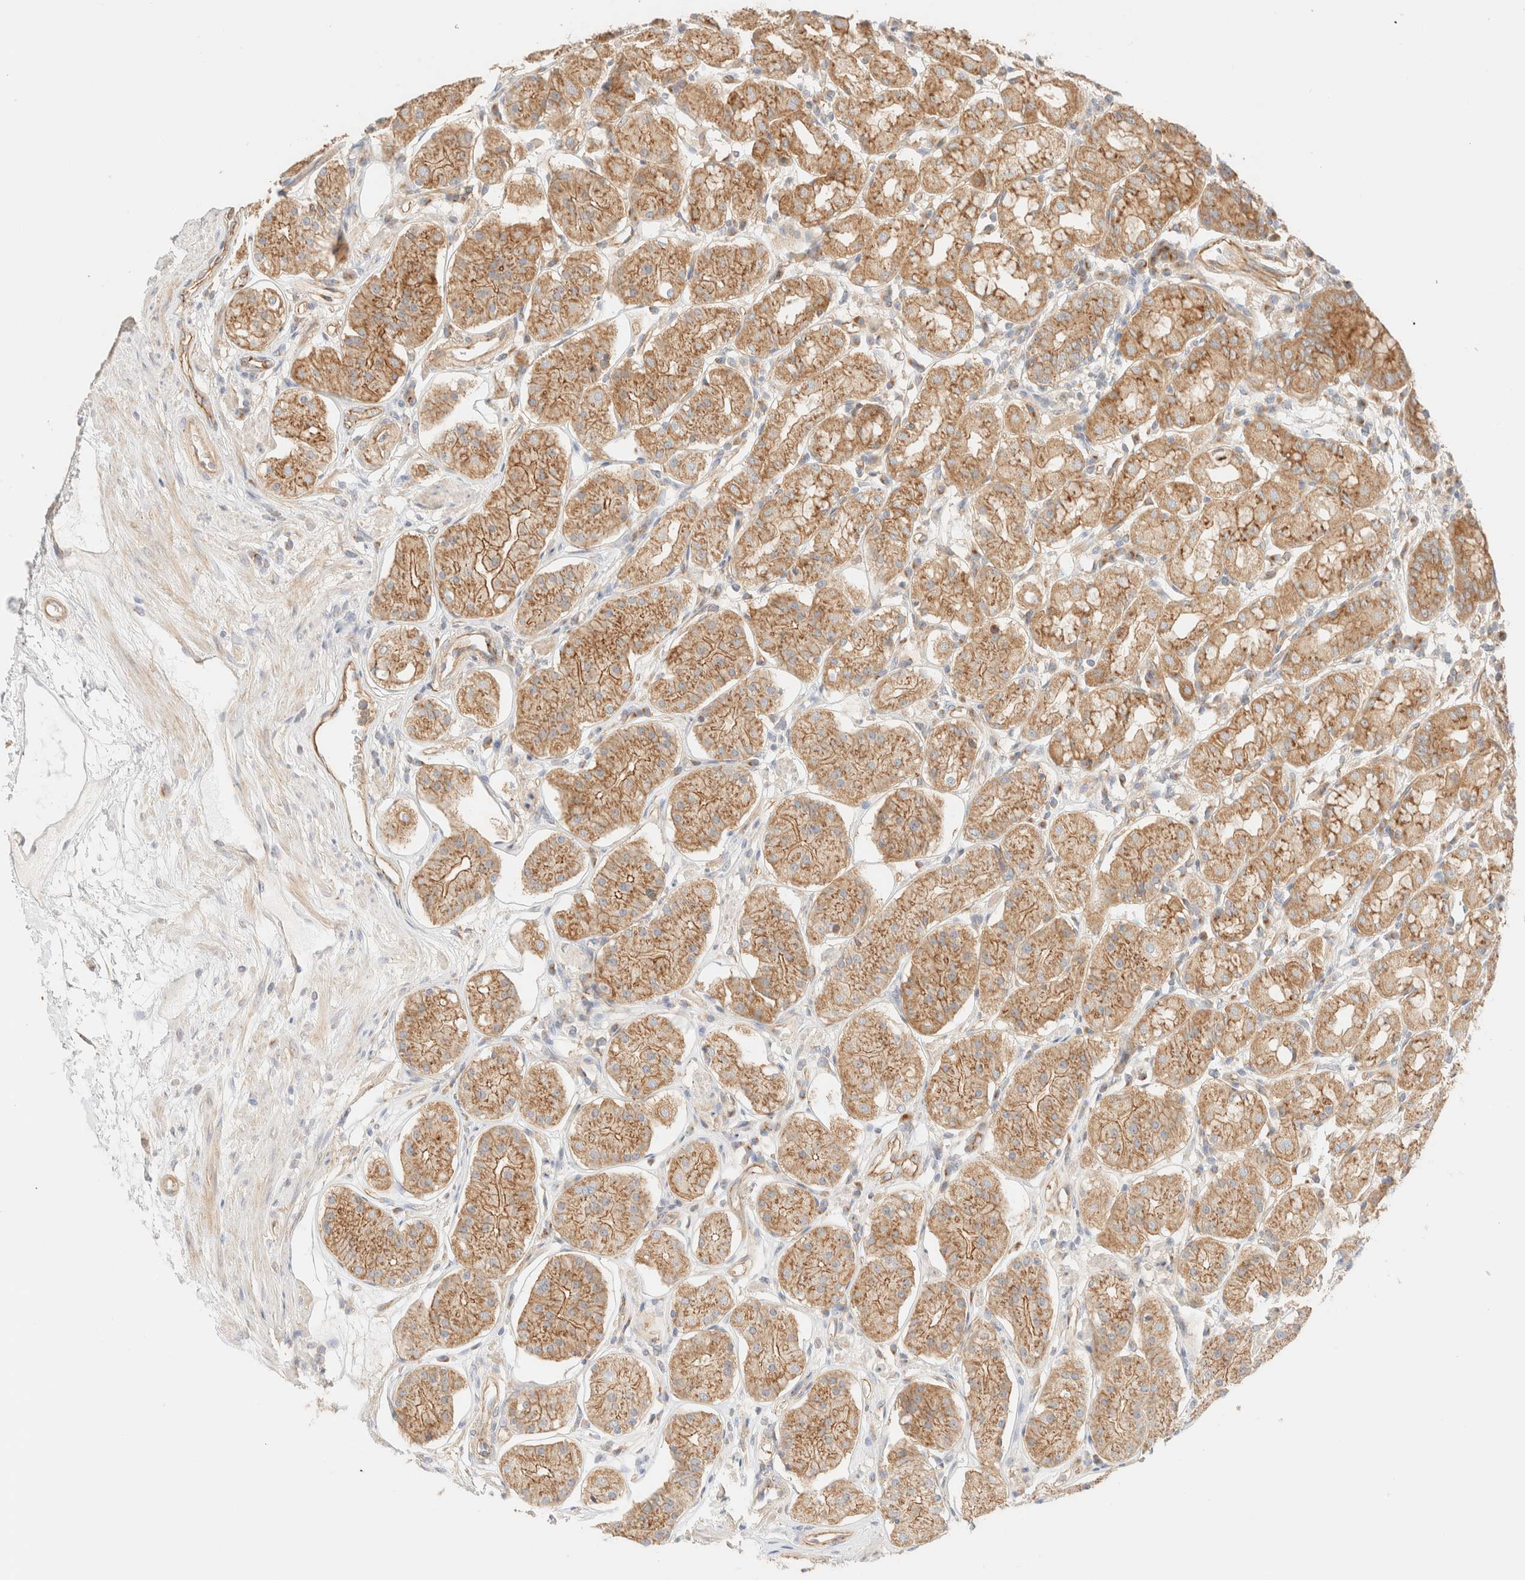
{"staining": {"intensity": "moderate", "quantity": ">75%", "location": "cytoplasmic/membranous"}, "tissue": "stomach", "cell_type": "Glandular cells", "image_type": "normal", "snomed": [{"axis": "morphology", "description": "Normal tissue, NOS"}, {"axis": "topography", "description": "Stomach"}, {"axis": "topography", "description": "Stomach, lower"}], "caption": "The histopathology image shows a brown stain indicating the presence of a protein in the cytoplasmic/membranous of glandular cells in stomach. The protein is stained brown, and the nuclei are stained in blue (DAB IHC with brightfield microscopy, high magnification).", "gene": "MYO10", "patient": {"sex": "female", "age": 56}}